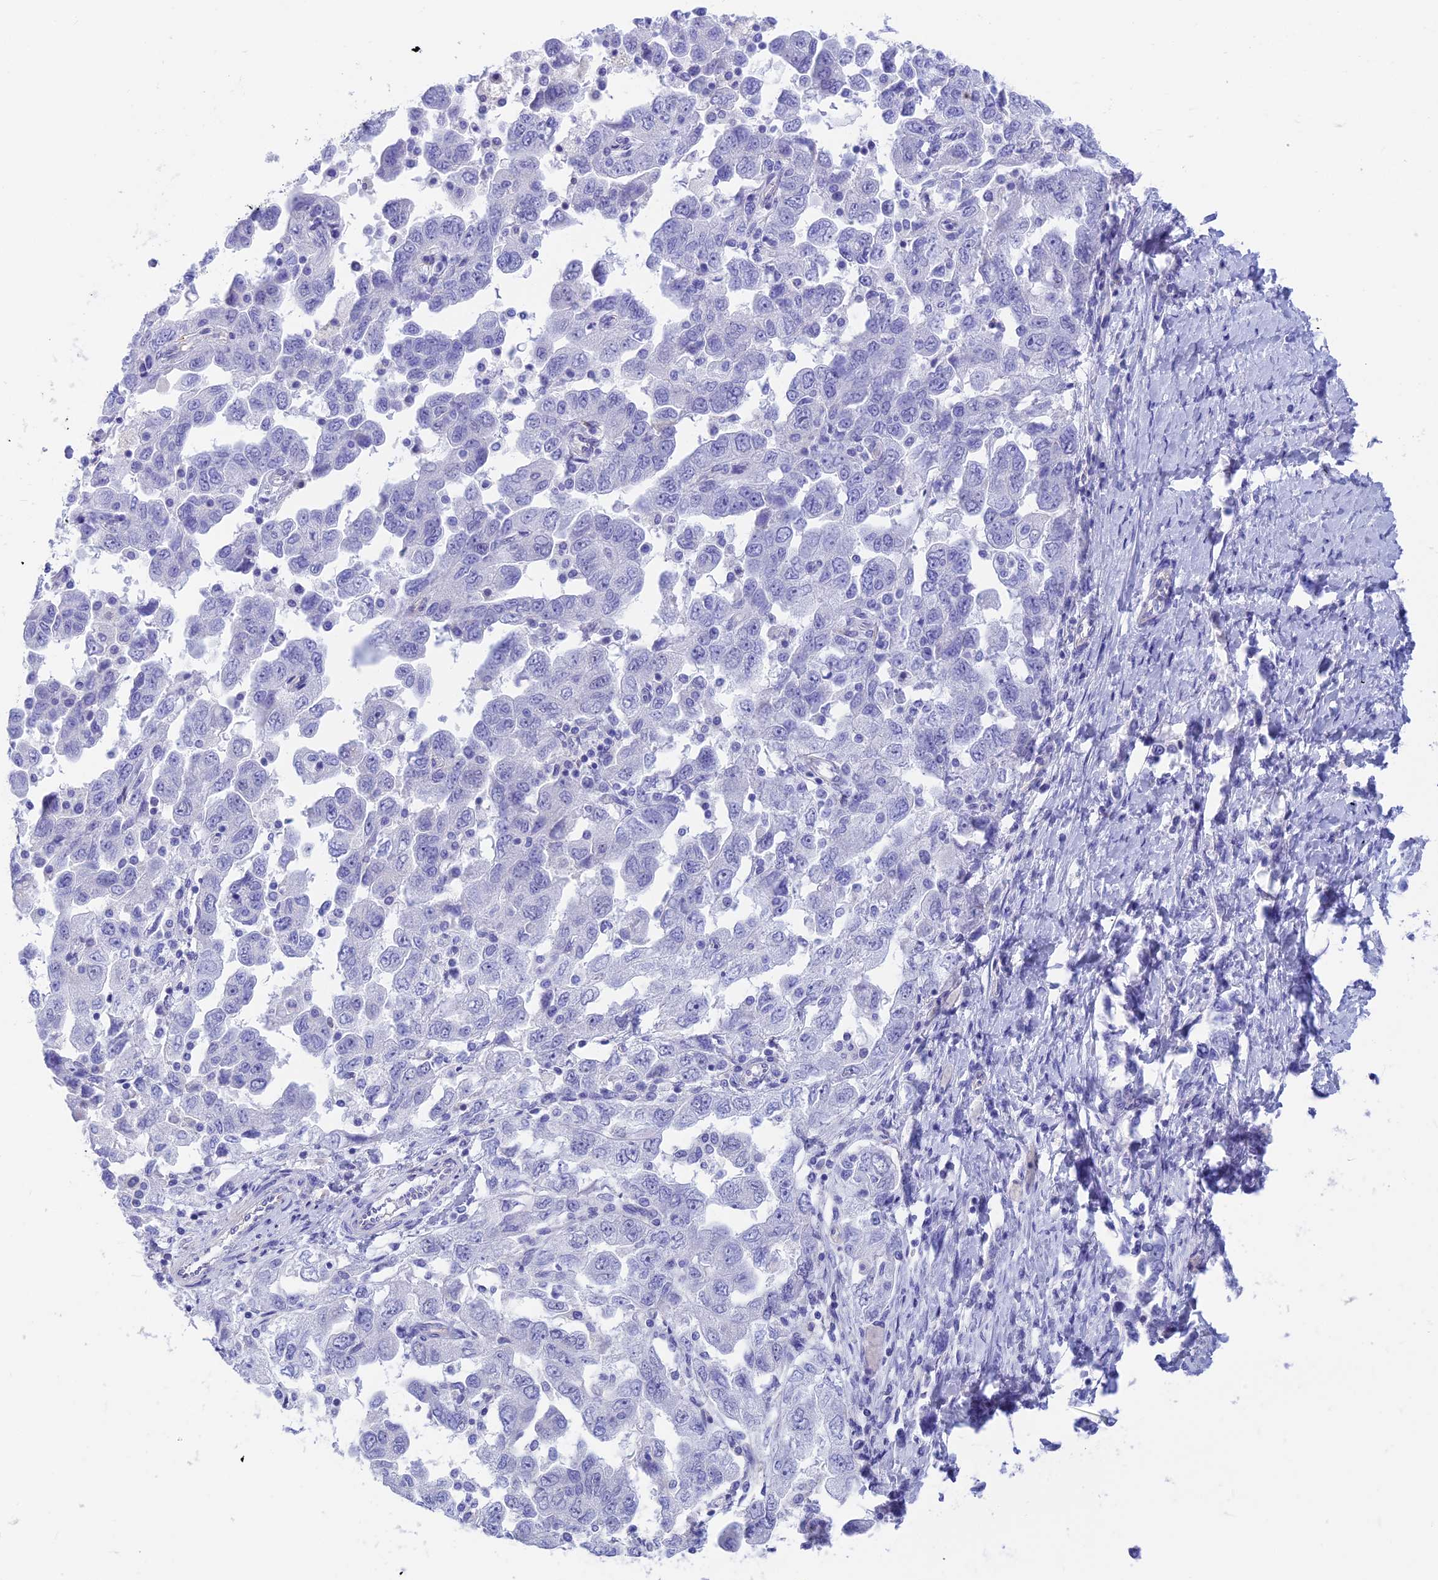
{"staining": {"intensity": "negative", "quantity": "none", "location": "none"}, "tissue": "ovarian cancer", "cell_type": "Tumor cells", "image_type": "cancer", "snomed": [{"axis": "morphology", "description": "Carcinoma, NOS"}, {"axis": "morphology", "description": "Cystadenocarcinoma, serous, NOS"}, {"axis": "topography", "description": "Ovary"}], "caption": "Tumor cells are negative for brown protein staining in ovarian cancer (serous cystadenocarcinoma).", "gene": "GNGT2", "patient": {"sex": "female", "age": 69}}